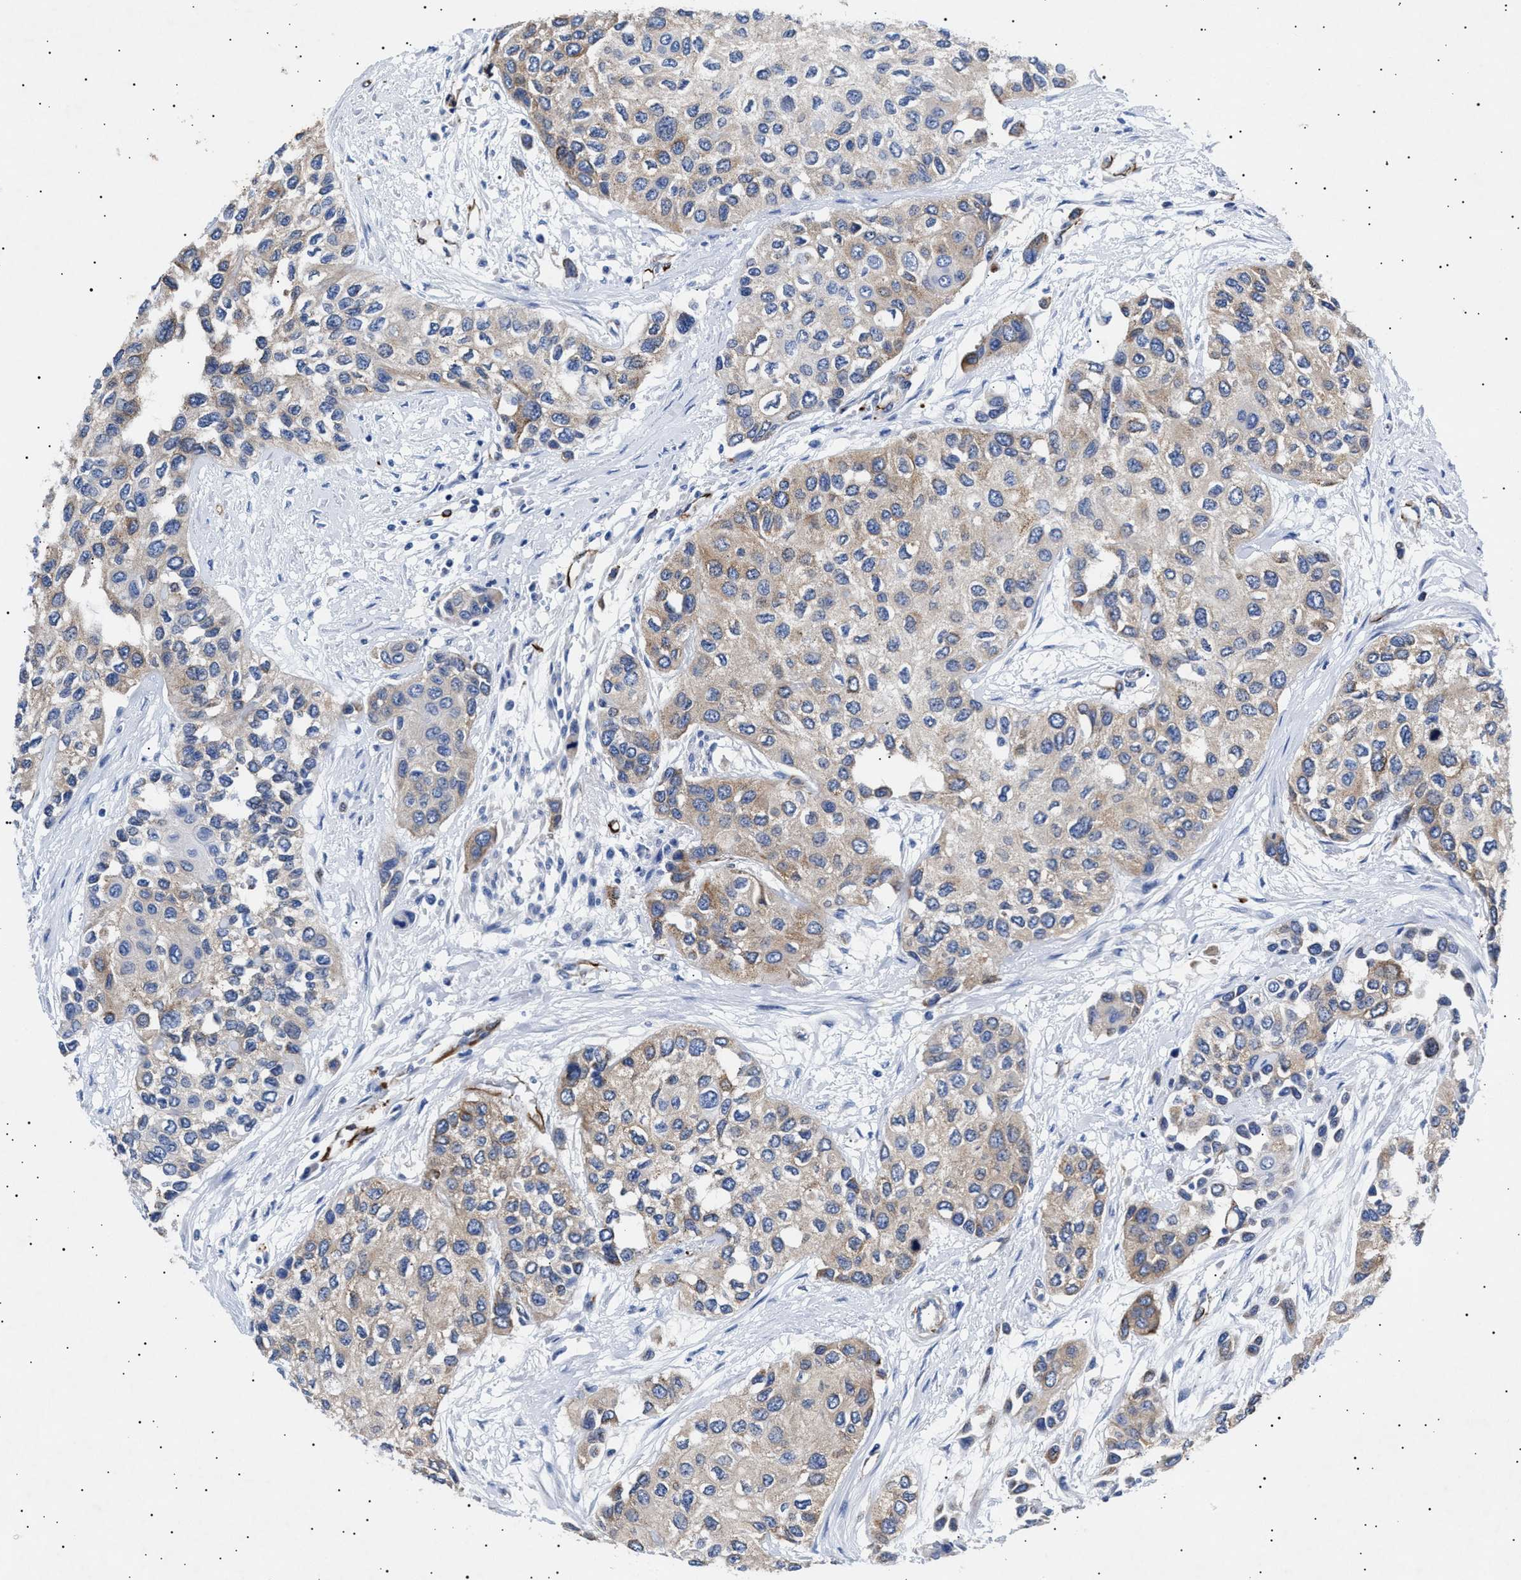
{"staining": {"intensity": "weak", "quantity": "25%-75%", "location": "cytoplasmic/membranous"}, "tissue": "urothelial cancer", "cell_type": "Tumor cells", "image_type": "cancer", "snomed": [{"axis": "morphology", "description": "Urothelial carcinoma, High grade"}, {"axis": "topography", "description": "Urinary bladder"}], "caption": "High-grade urothelial carcinoma tissue displays weak cytoplasmic/membranous expression in about 25%-75% of tumor cells", "gene": "OLFML2A", "patient": {"sex": "female", "age": 56}}